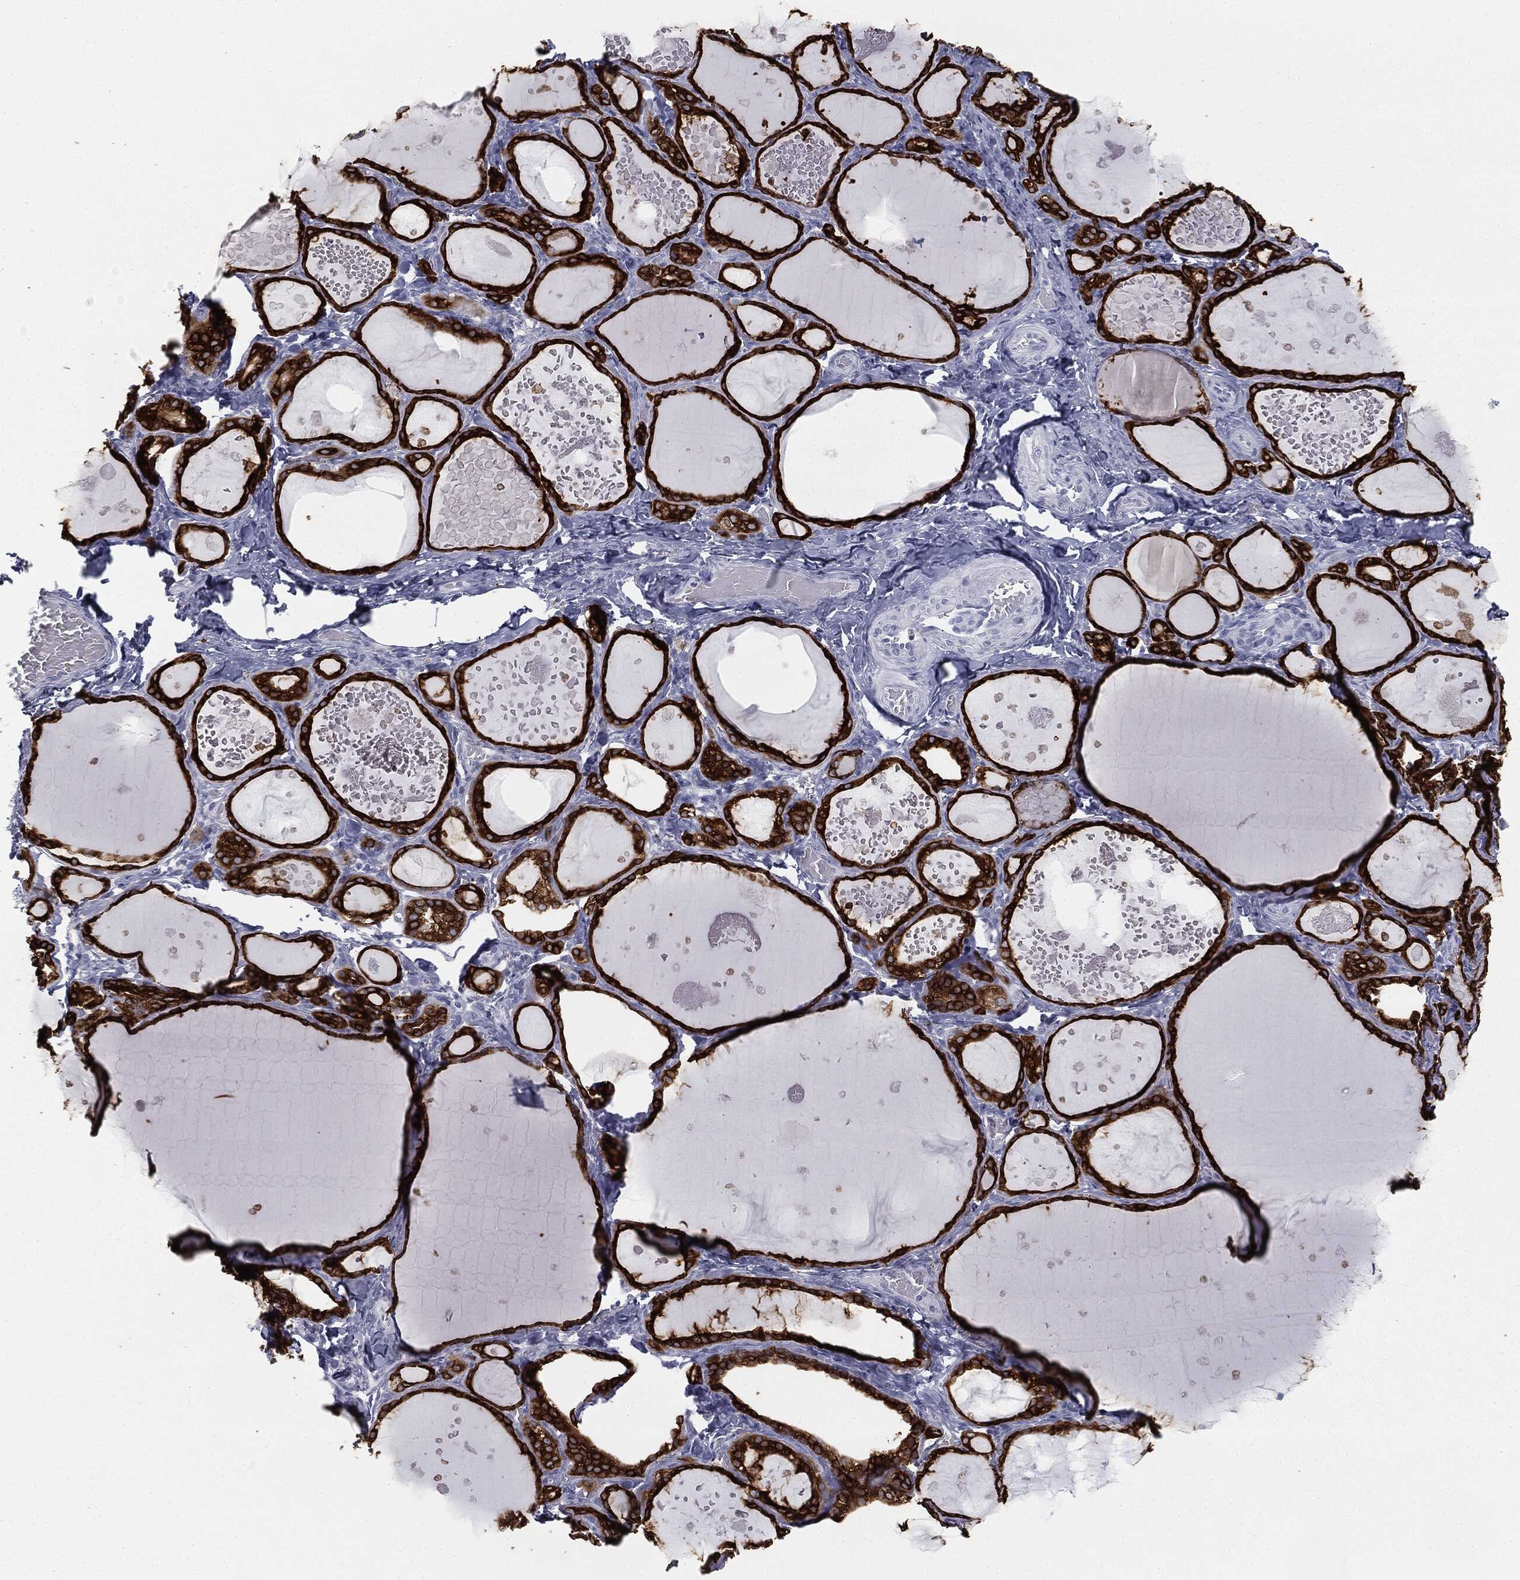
{"staining": {"intensity": "strong", "quantity": ">75%", "location": "cytoplasmic/membranous"}, "tissue": "thyroid gland", "cell_type": "Glandular cells", "image_type": "normal", "snomed": [{"axis": "morphology", "description": "Normal tissue, NOS"}, {"axis": "topography", "description": "Thyroid gland"}], "caption": "Protein expression analysis of unremarkable thyroid gland shows strong cytoplasmic/membranous expression in approximately >75% of glandular cells. (Brightfield microscopy of DAB IHC at high magnification).", "gene": "TPO", "patient": {"sex": "female", "age": 56}}